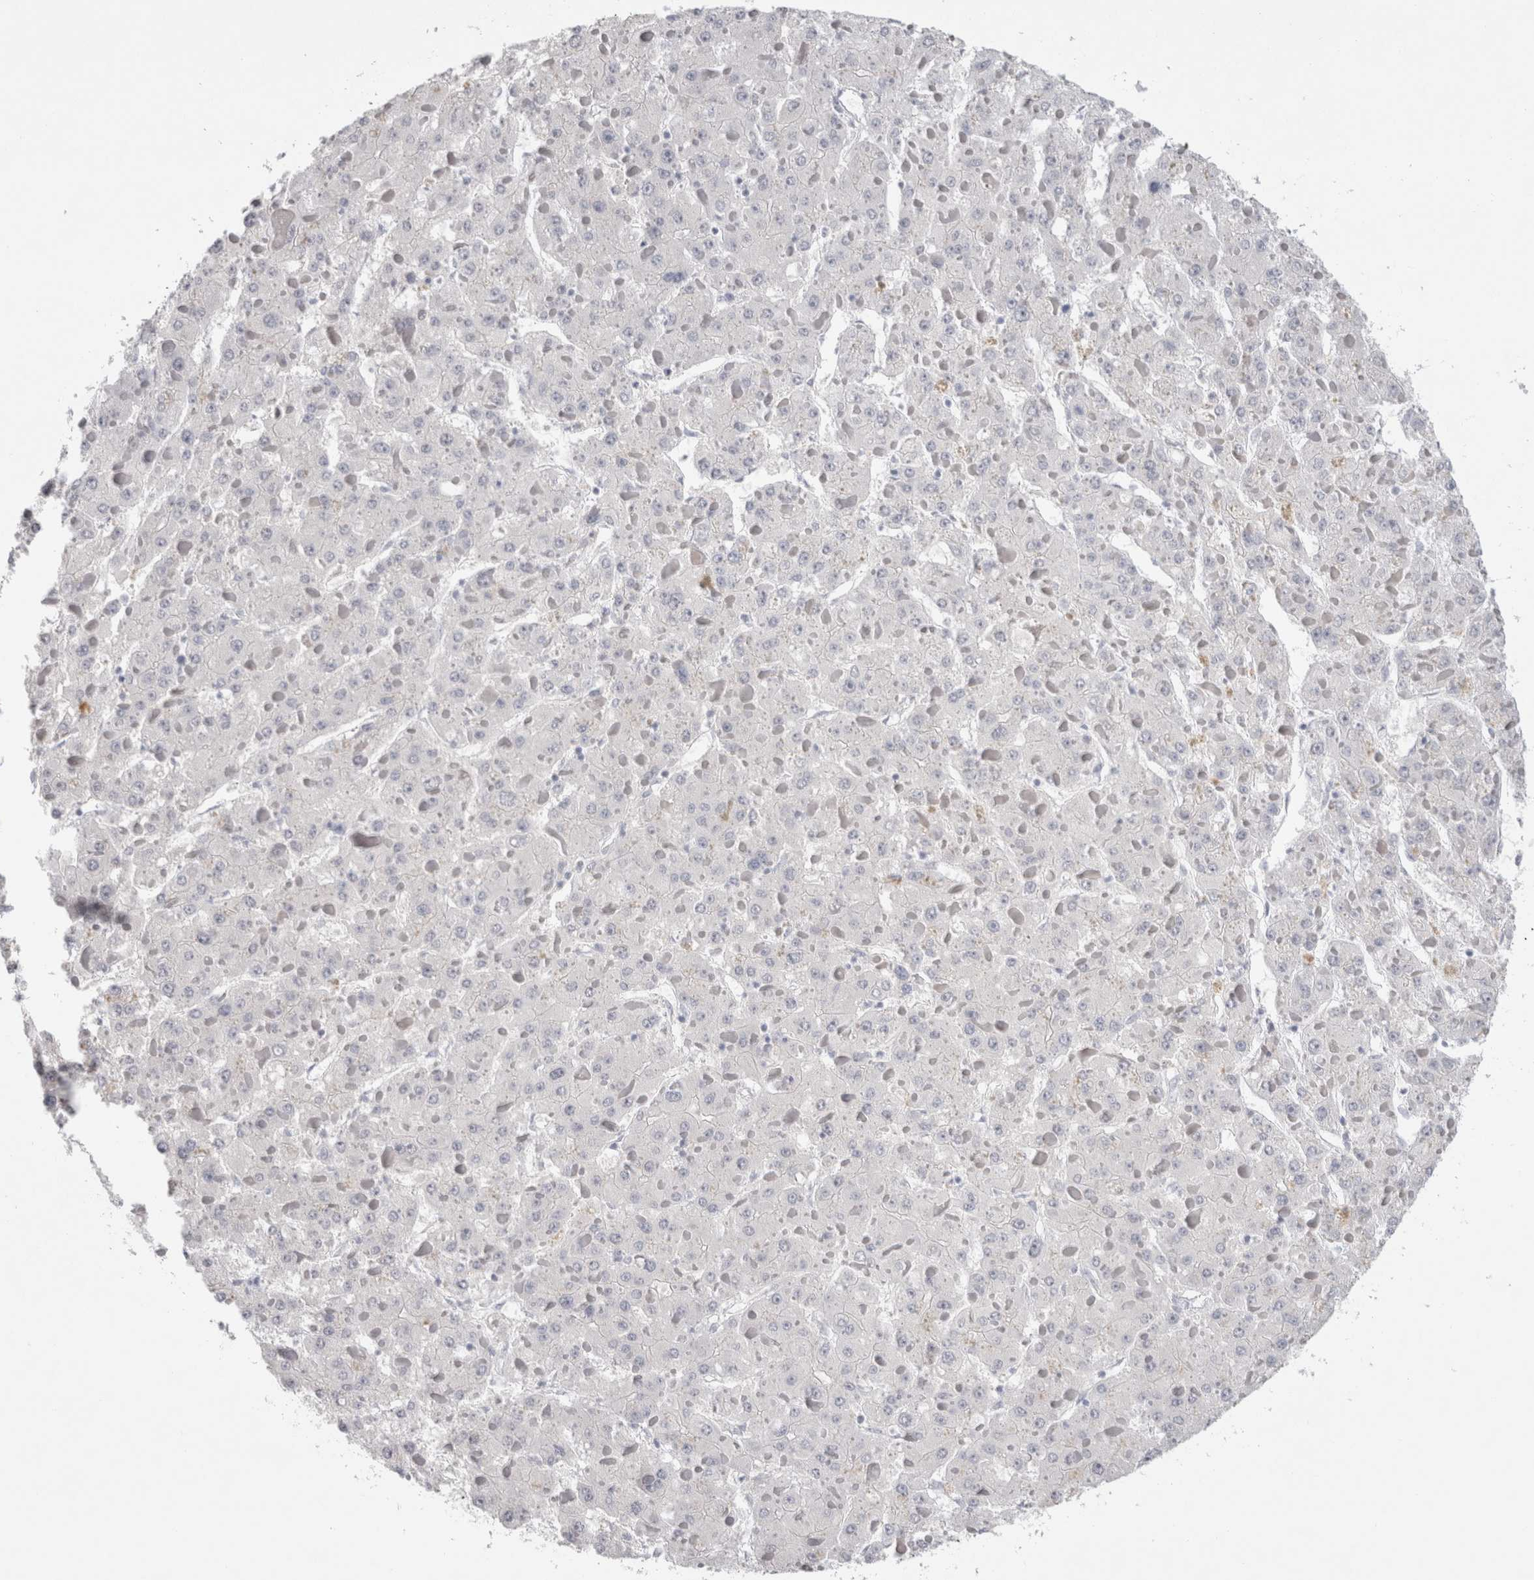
{"staining": {"intensity": "negative", "quantity": "none", "location": "none"}, "tissue": "liver cancer", "cell_type": "Tumor cells", "image_type": "cancer", "snomed": [{"axis": "morphology", "description": "Carcinoma, Hepatocellular, NOS"}, {"axis": "topography", "description": "Liver"}], "caption": "Liver cancer (hepatocellular carcinoma) was stained to show a protein in brown. There is no significant staining in tumor cells.", "gene": "TONSL", "patient": {"sex": "female", "age": 73}}